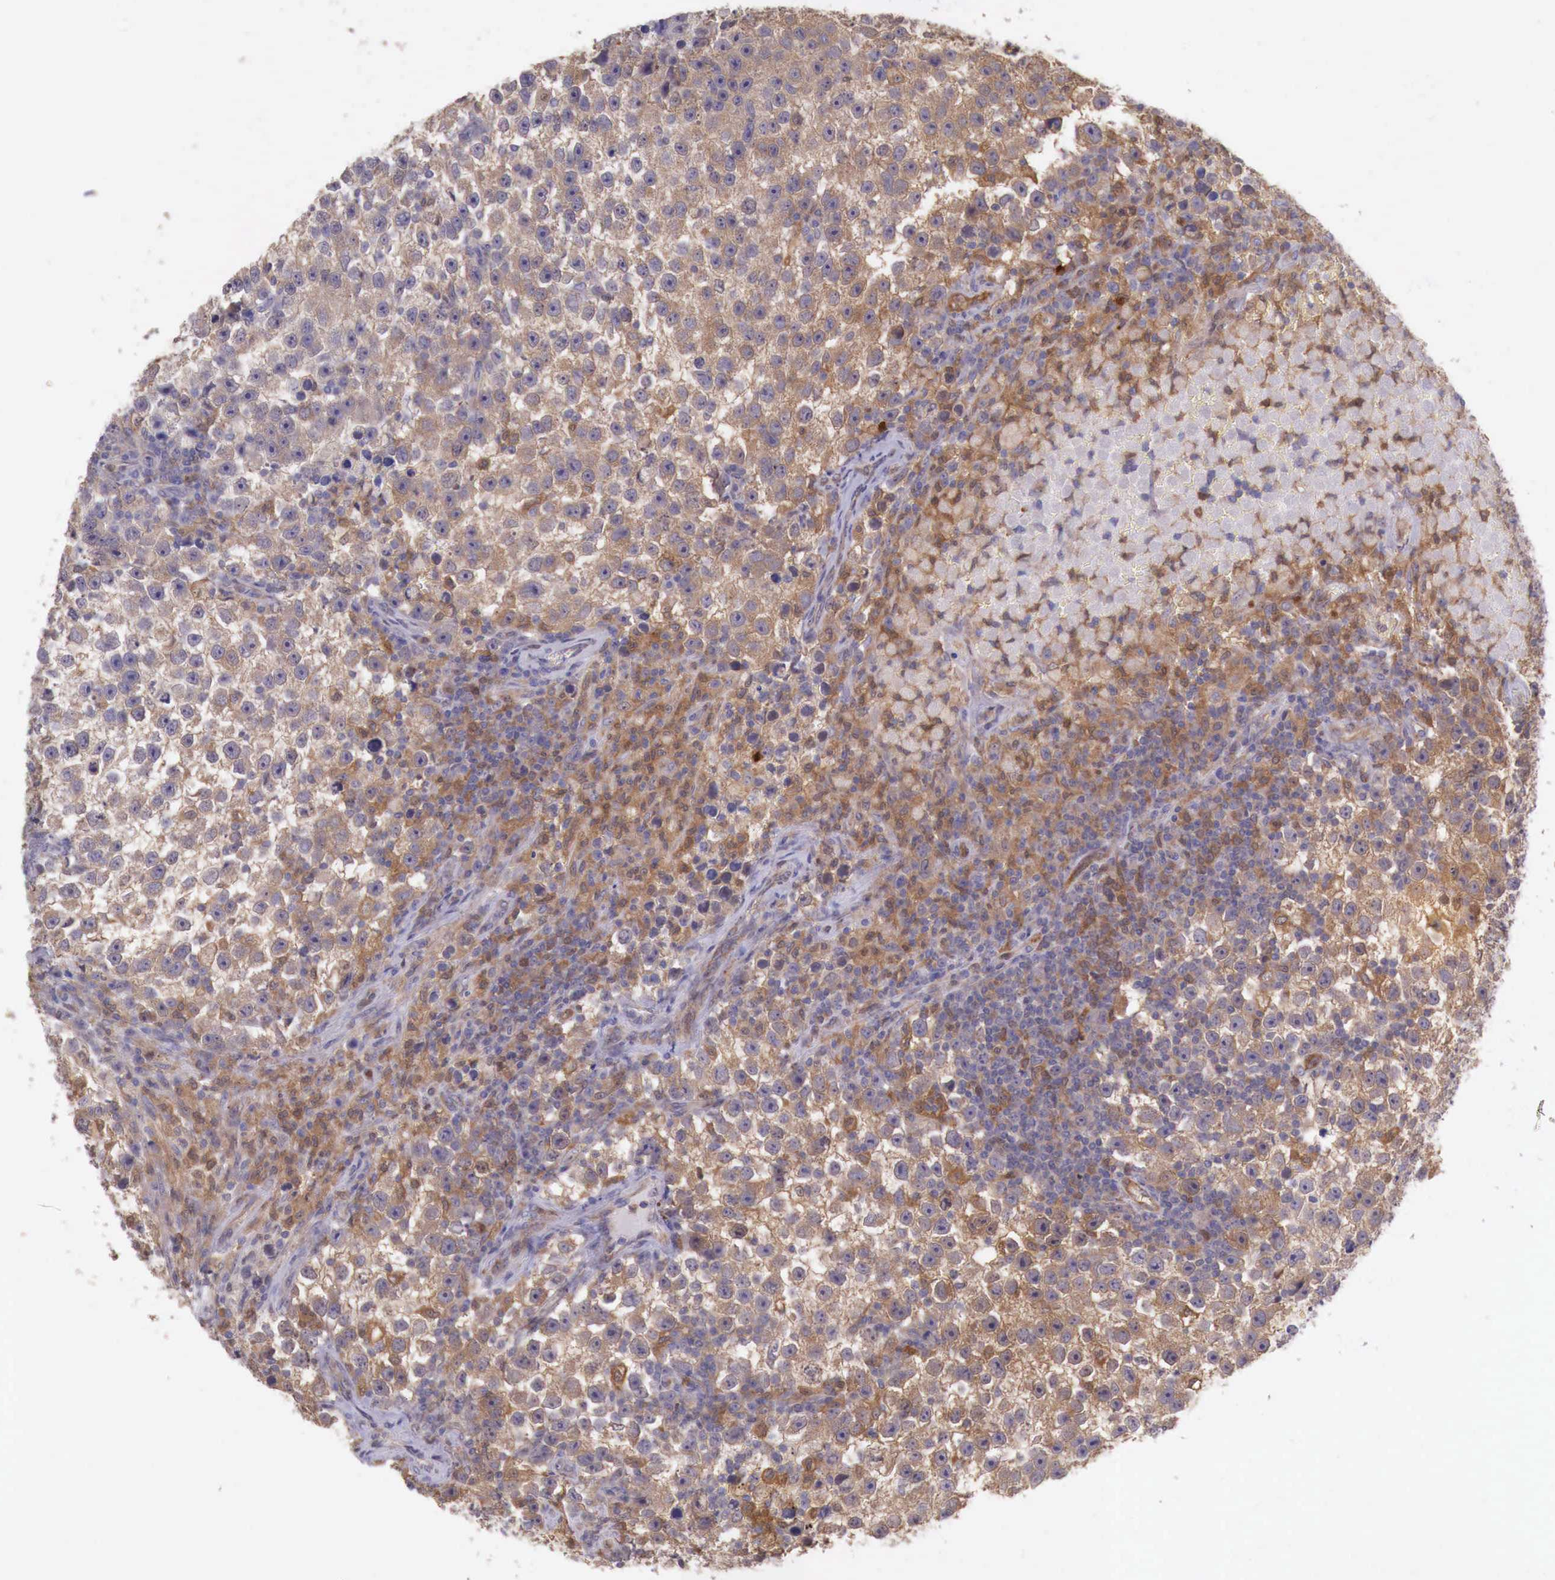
{"staining": {"intensity": "moderate", "quantity": ">75%", "location": "cytoplasmic/membranous"}, "tissue": "testis cancer", "cell_type": "Tumor cells", "image_type": "cancer", "snomed": [{"axis": "morphology", "description": "Seminoma, NOS"}, {"axis": "topography", "description": "Testis"}], "caption": "Protein staining by immunohistochemistry shows moderate cytoplasmic/membranous positivity in approximately >75% of tumor cells in testis seminoma.", "gene": "GAB2", "patient": {"sex": "male", "age": 33}}